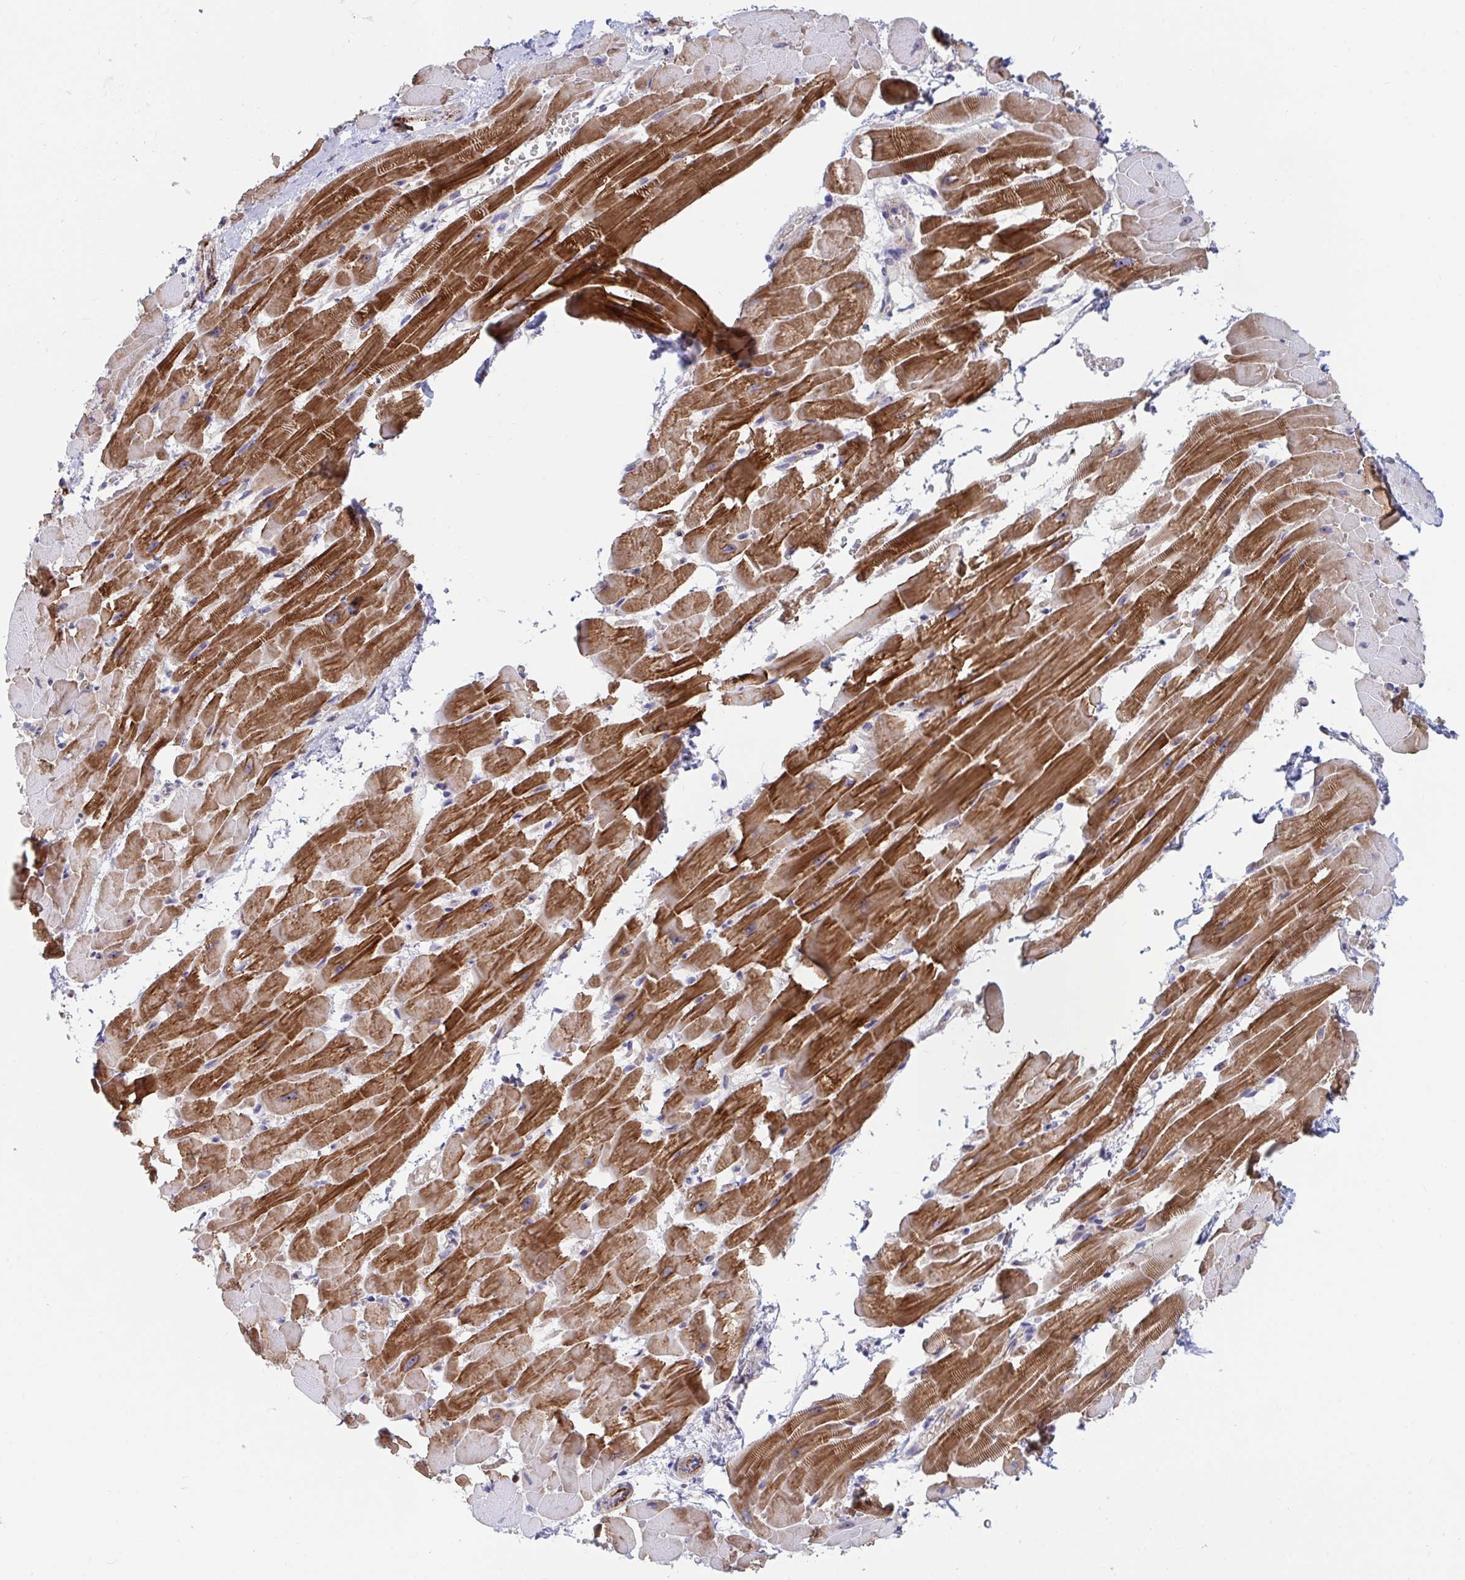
{"staining": {"intensity": "strong", "quantity": "25%-75%", "location": "cytoplasmic/membranous"}, "tissue": "heart muscle", "cell_type": "Cardiomyocytes", "image_type": "normal", "snomed": [{"axis": "morphology", "description": "Normal tissue, NOS"}, {"axis": "topography", "description": "Heart"}], "caption": "Immunohistochemical staining of benign human heart muscle demonstrates high levels of strong cytoplasmic/membranous positivity in approximately 25%-75% of cardiomyocytes.", "gene": "FAM156A", "patient": {"sex": "male", "age": 37}}